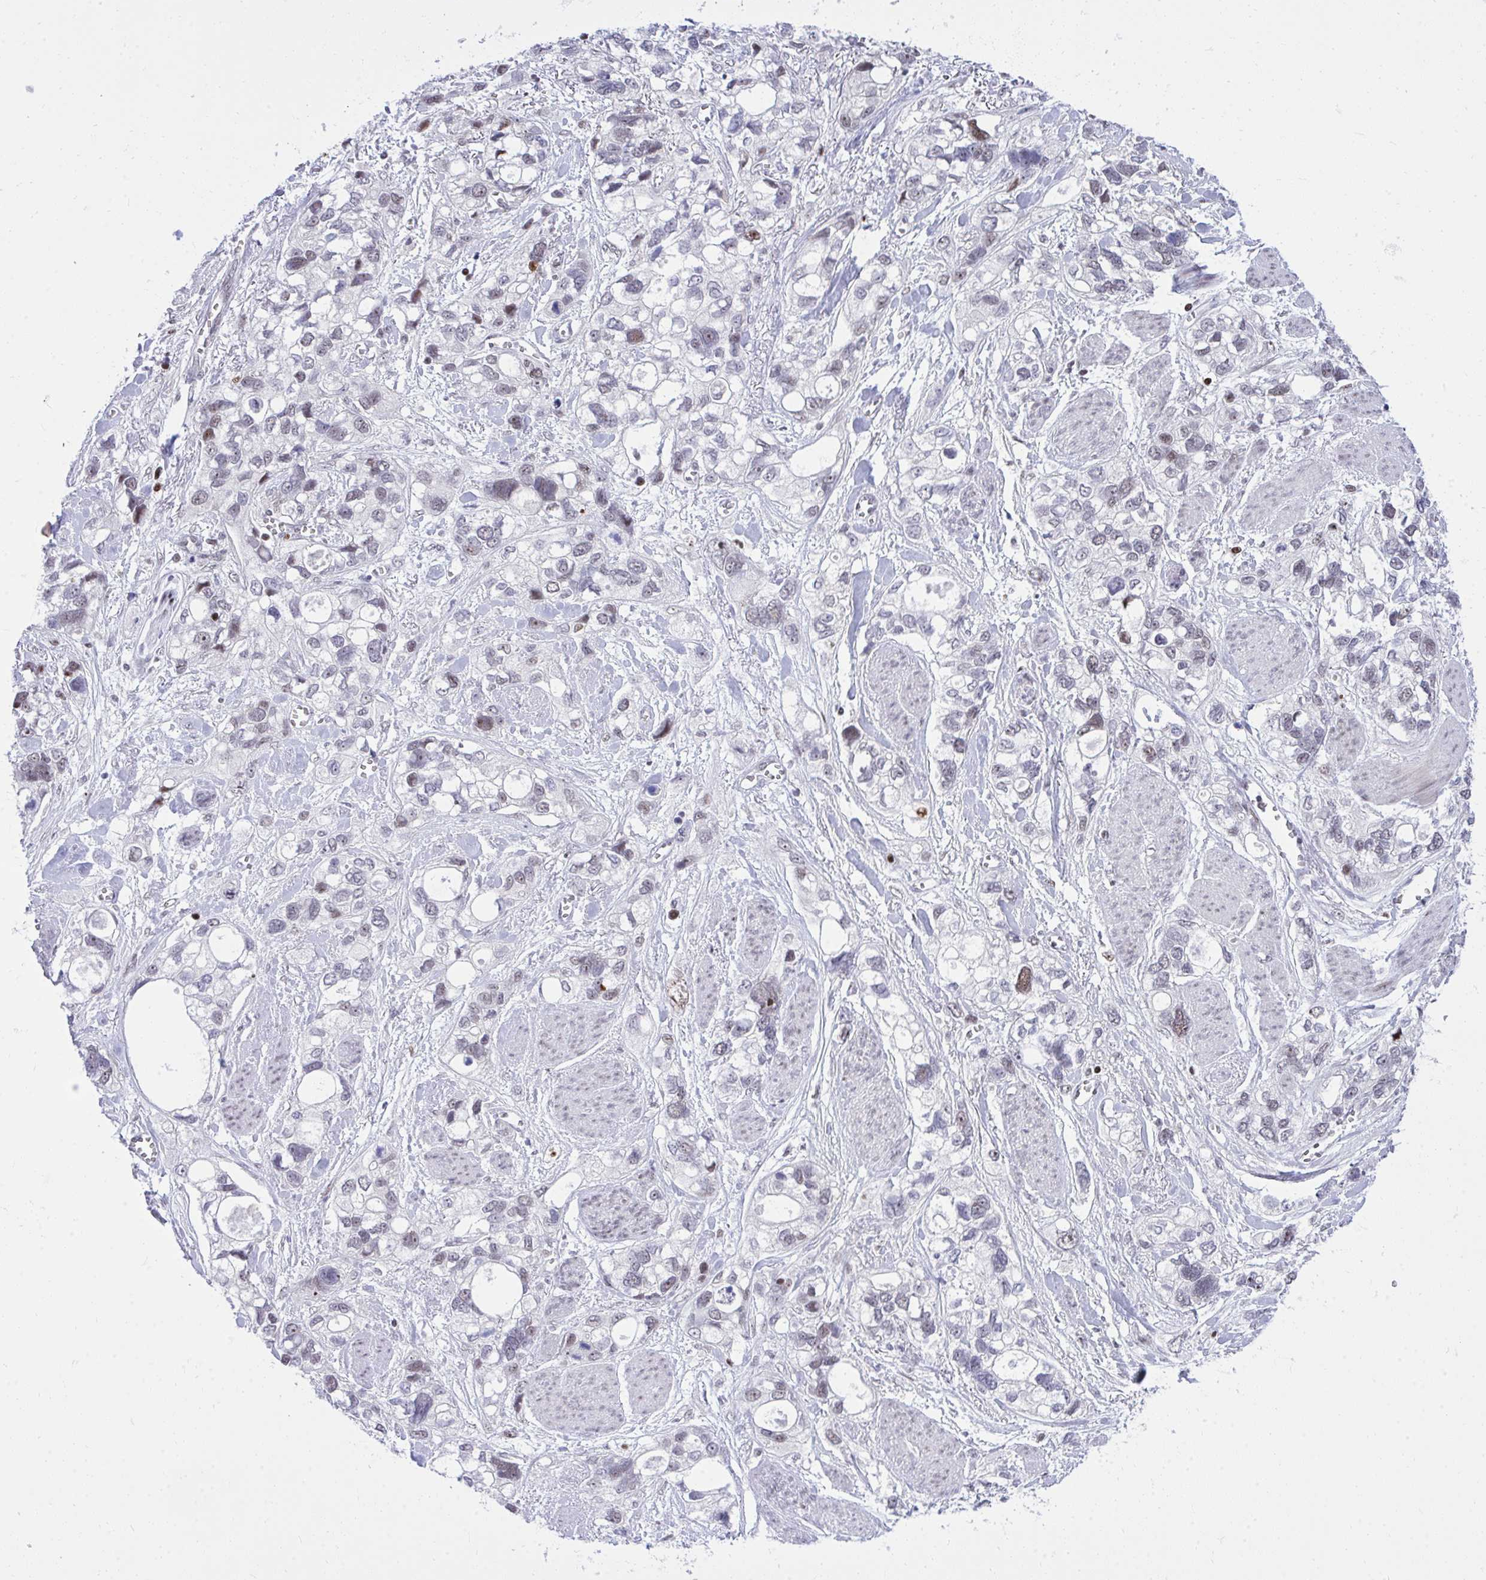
{"staining": {"intensity": "moderate", "quantity": "<25%", "location": "nuclear"}, "tissue": "stomach cancer", "cell_type": "Tumor cells", "image_type": "cancer", "snomed": [{"axis": "morphology", "description": "Adenocarcinoma, NOS"}, {"axis": "topography", "description": "Stomach, upper"}], "caption": "A high-resolution histopathology image shows IHC staining of stomach cancer (adenocarcinoma), which reveals moderate nuclear expression in approximately <25% of tumor cells.", "gene": "C14orf39", "patient": {"sex": "female", "age": 81}}